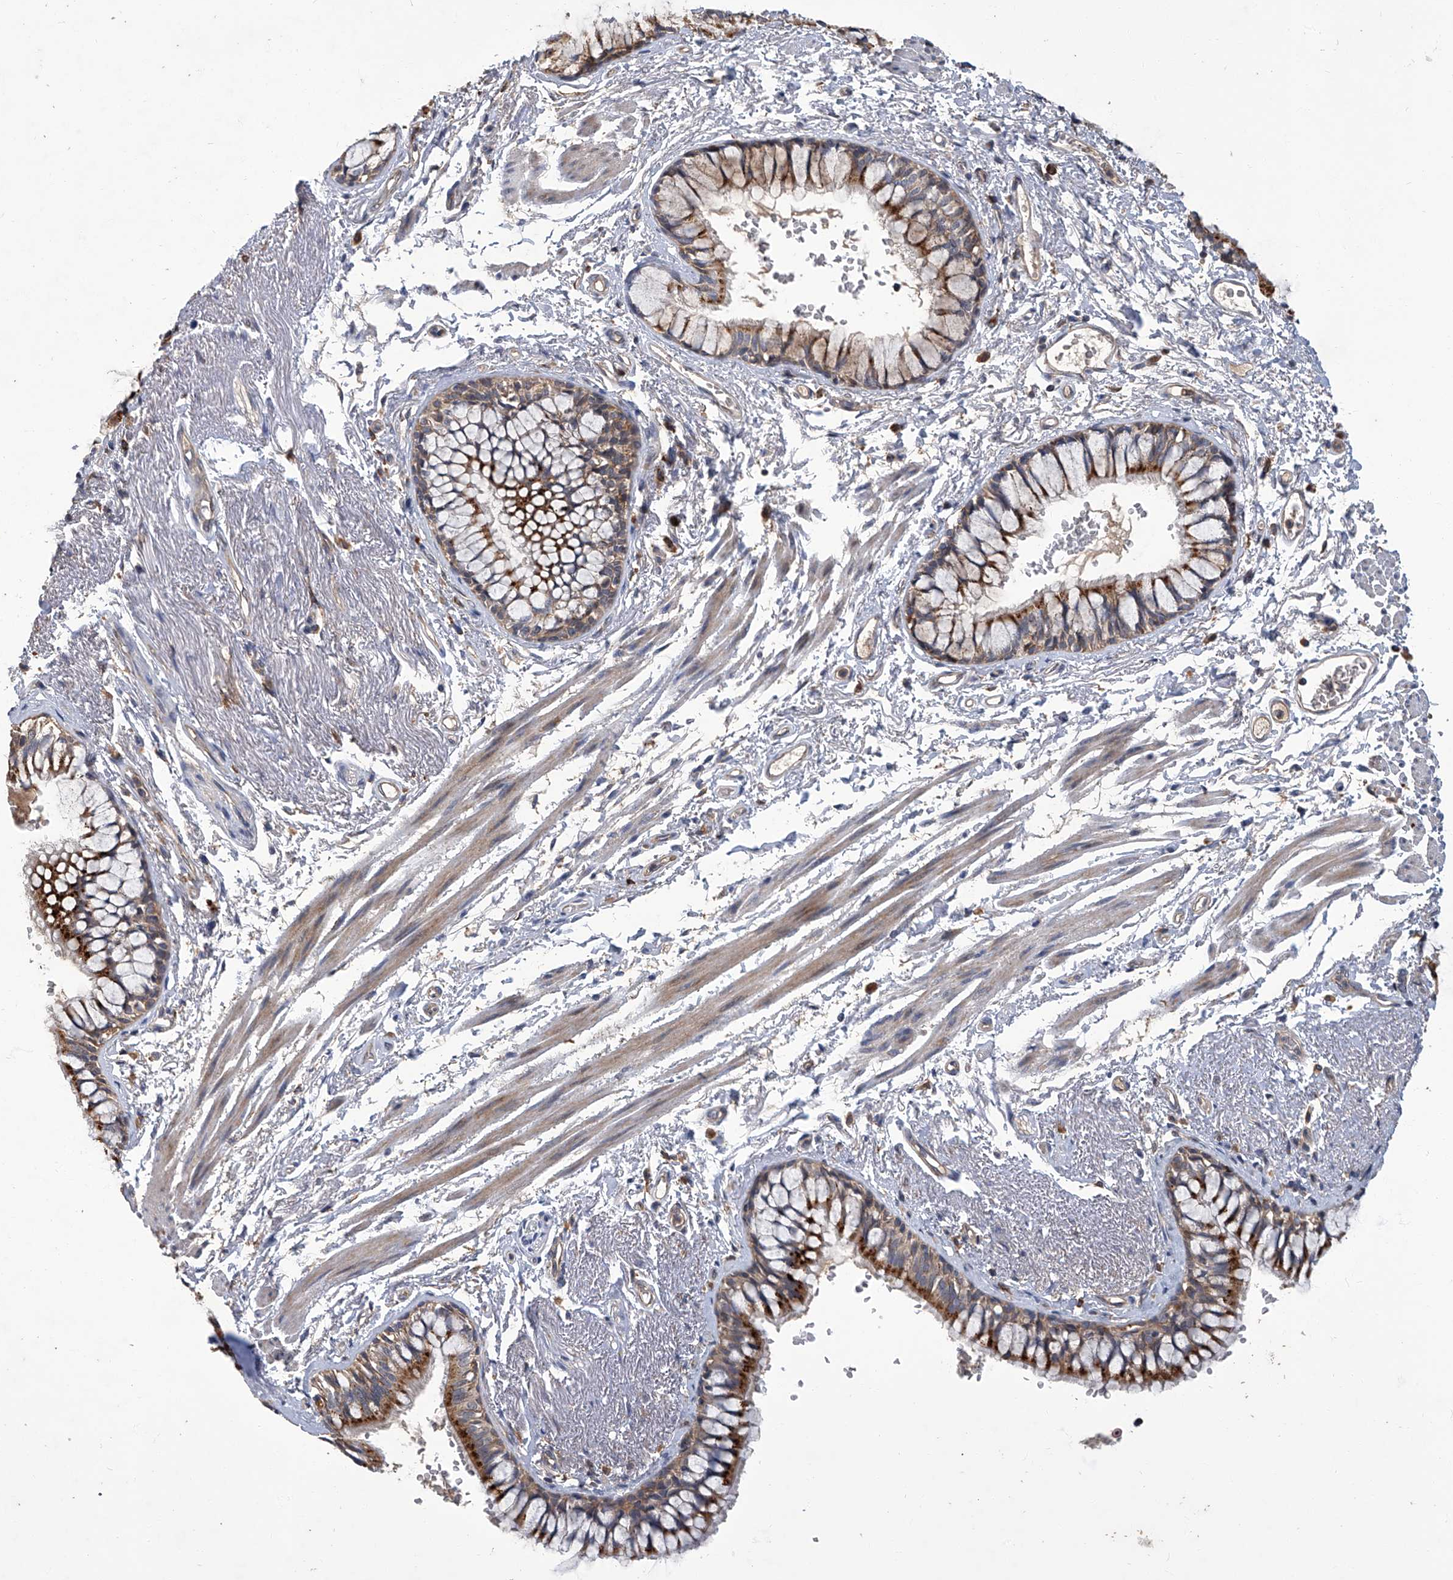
{"staining": {"intensity": "moderate", "quantity": ">75%", "location": "cytoplasmic/membranous"}, "tissue": "bronchus", "cell_type": "Respiratory epithelial cells", "image_type": "normal", "snomed": [{"axis": "morphology", "description": "Normal tissue, NOS"}, {"axis": "topography", "description": "Cartilage tissue"}, {"axis": "topography", "description": "Bronchus"}], "caption": "Immunohistochemical staining of normal bronchus shows >75% levels of moderate cytoplasmic/membranous protein positivity in approximately >75% of respiratory epithelial cells.", "gene": "TNFRSF13B", "patient": {"sex": "female", "age": 73}}